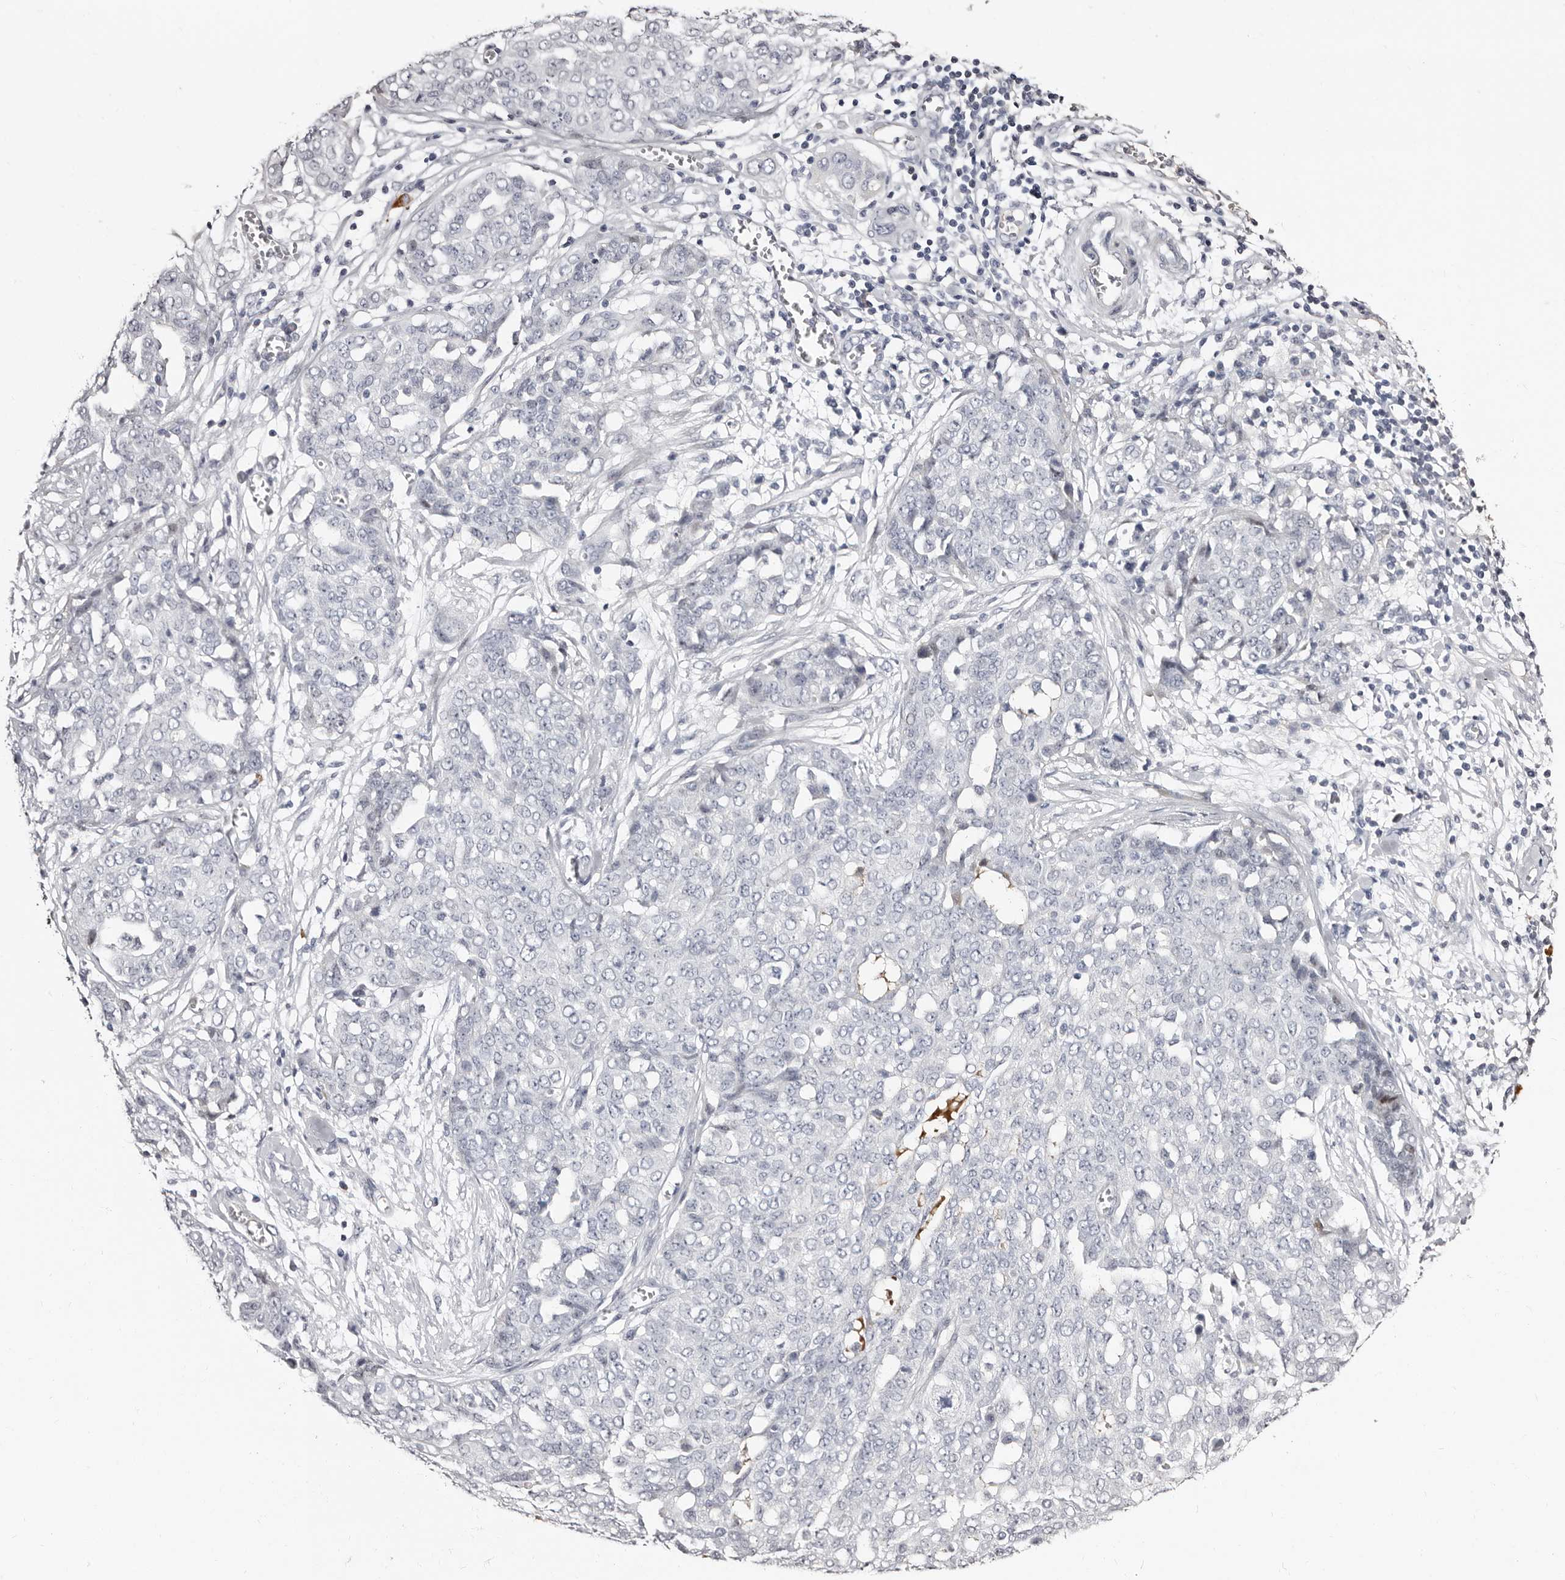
{"staining": {"intensity": "negative", "quantity": "none", "location": "none"}, "tissue": "ovarian cancer", "cell_type": "Tumor cells", "image_type": "cancer", "snomed": [{"axis": "morphology", "description": "Cystadenocarcinoma, serous, NOS"}, {"axis": "topography", "description": "Soft tissue"}, {"axis": "topography", "description": "Ovary"}], "caption": "The photomicrograph exhibits no staining of tumor cells in ovarian cancer.", "gene": "TBC1D22B", "patient": {"sex": "female", "age": 57}}